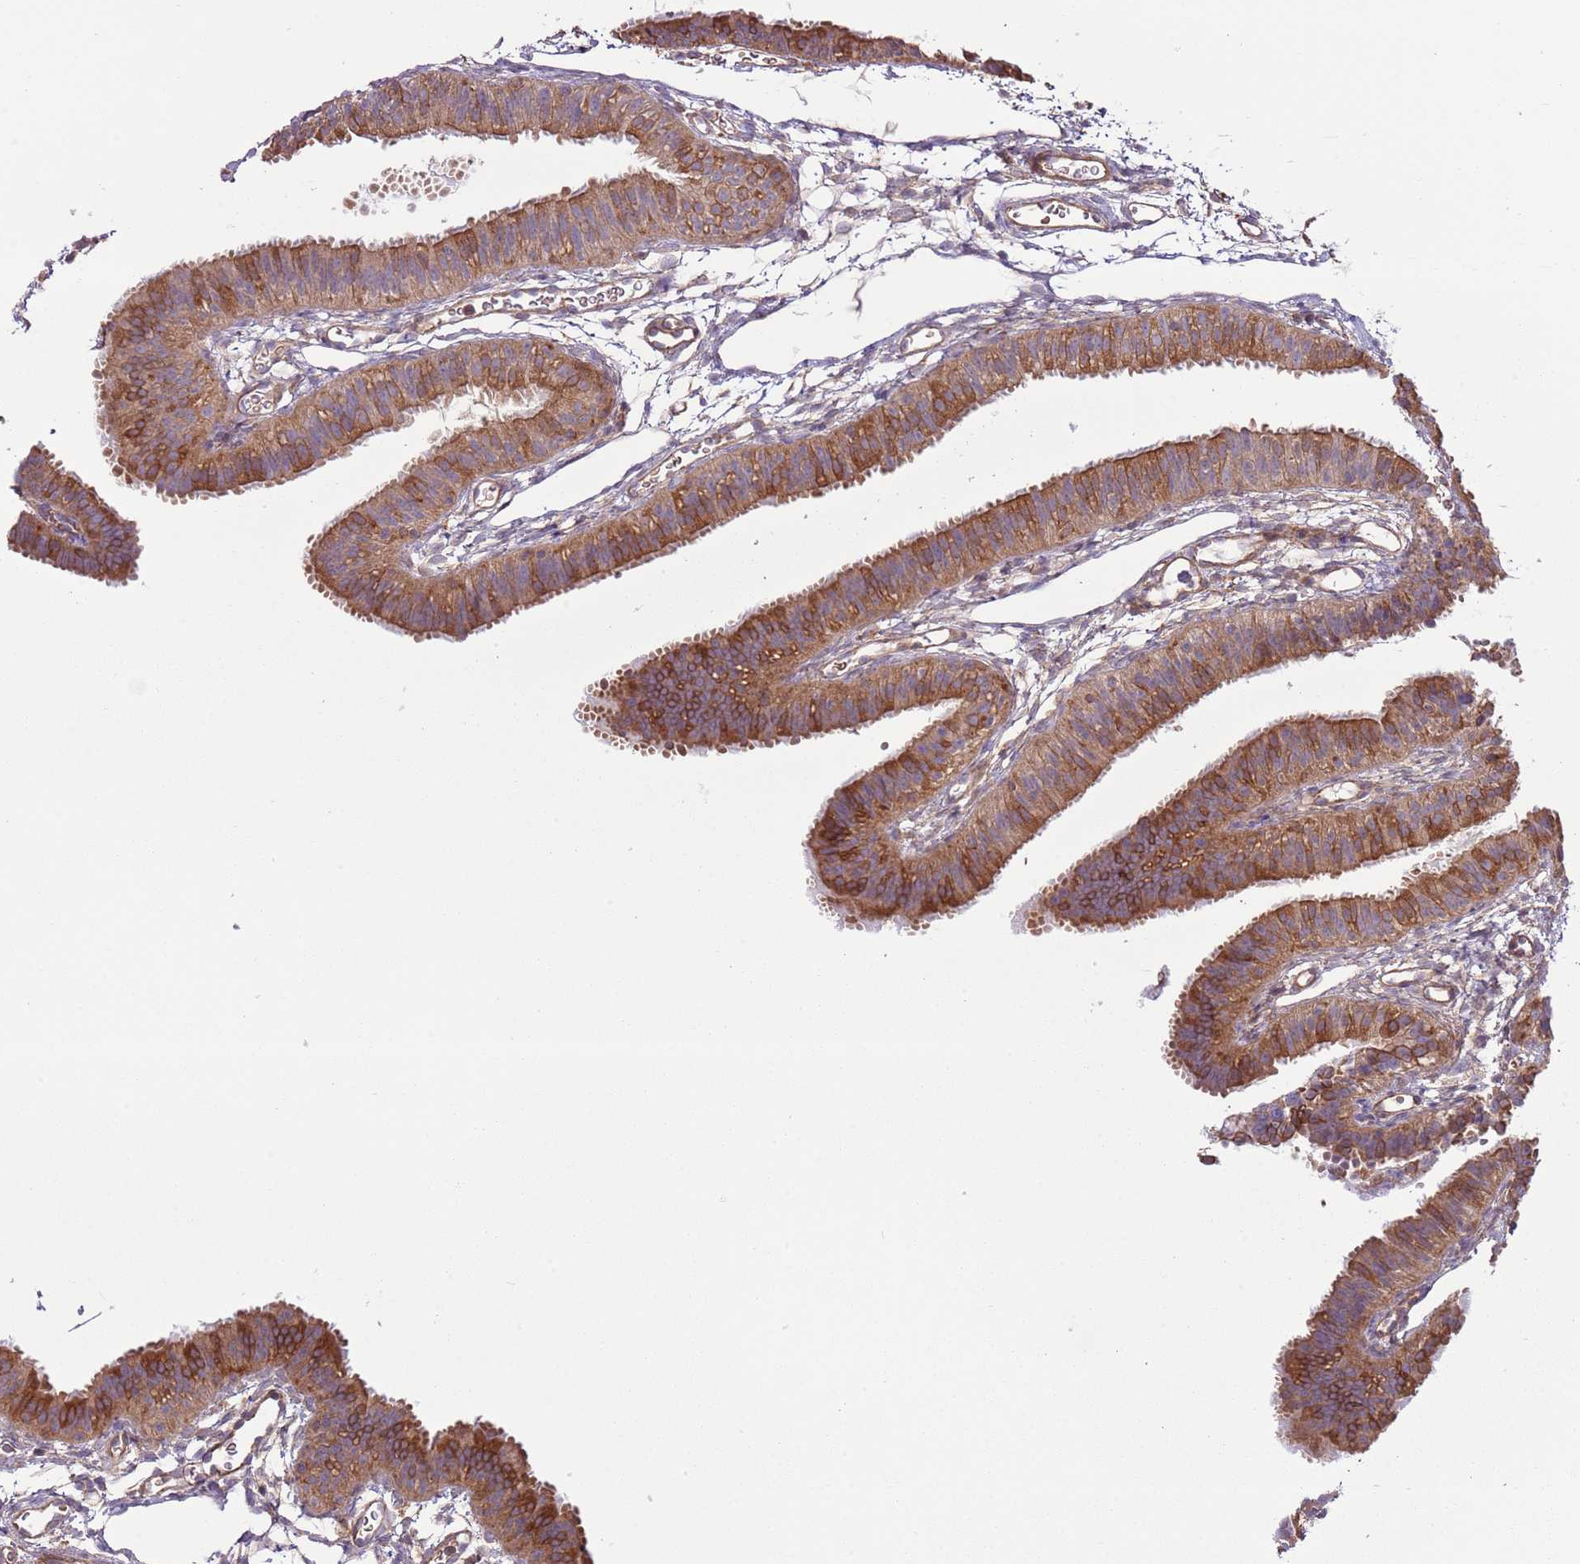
{"staining": {"intensity": "moderate", "quantity": ">75%", "location": "cytoplasmic/membranous"}, "tissue": "fallopian tube", "cell_type": "Glandular cells", "image_type": "normal", "snomed": [{"axis": "morphology", "description": "Normal tissue, NOS"}, {"axis": "topography", "description": "Fallopian tube"}], "caption": "Immunohistochemical staining of normal fallopian tube reveals moderate cytoplasmic/membranous protein positivity in about >75% of glandular cells.", "gene": "LPIN2", "patient": {"sex": "female", "age": 35}}